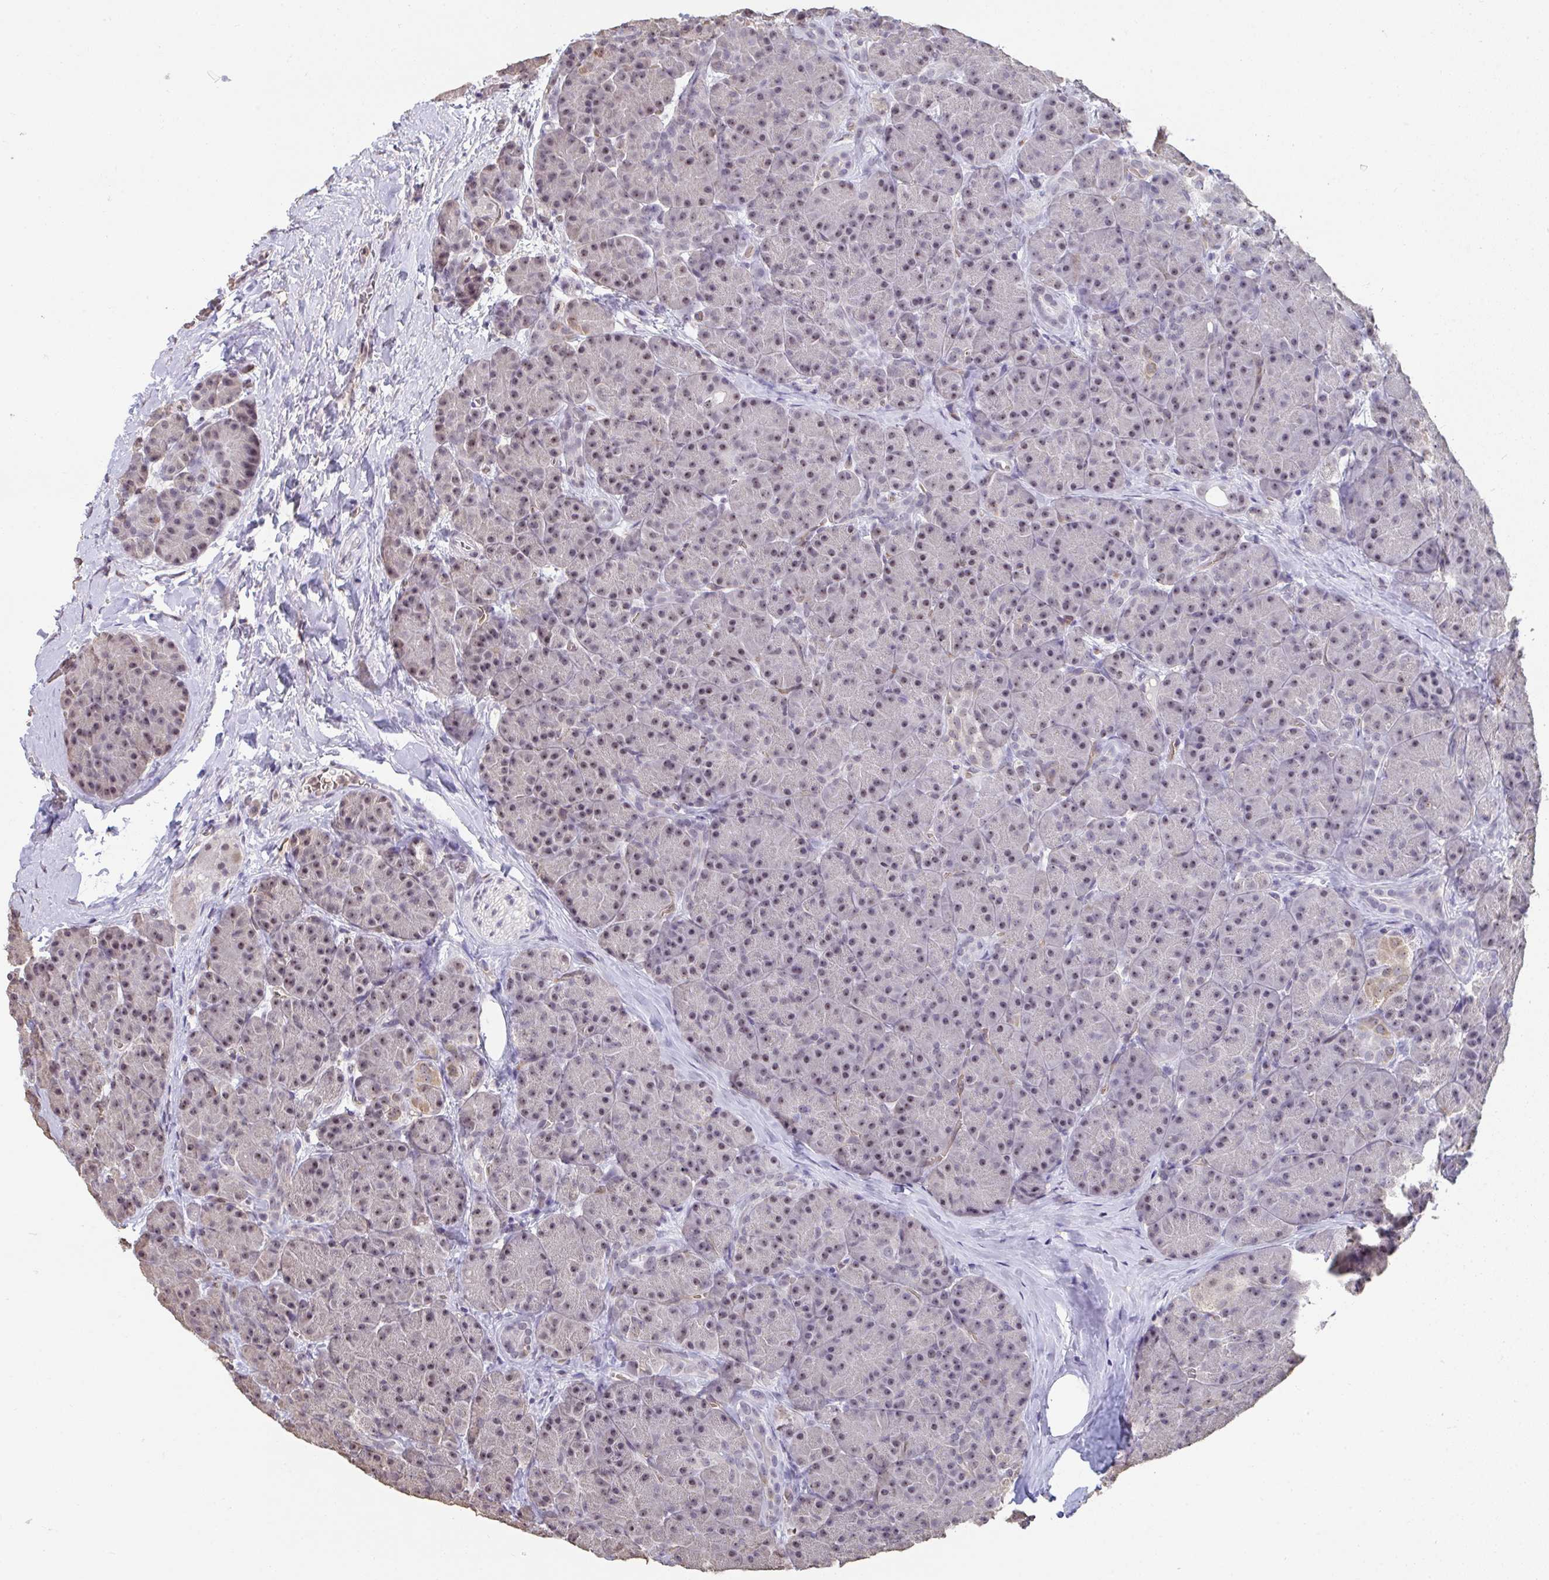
{"staining": {"intensity": "weak", "quantity": "25%-75%", "location": "nuclear"}, "tissue": "pancreas", "cell_type": "Exocrine glandular cells", "image_type": "normal", "snomed": [{"axis": "morphology", "description": "Normal tissue, NOS"}, {"axis": "topography", "description": "Pancreas"}], "caption": "Immunohistochemistry (IHC) (DAB (3,3'-diaminobenzidine)) staining of benign pancreas reveals weak nuclear protein positivity in about 25%-75% of exocrine glandular cells.", "gene": "SENP3", "patient": {"sex": "male", "age": 57}}